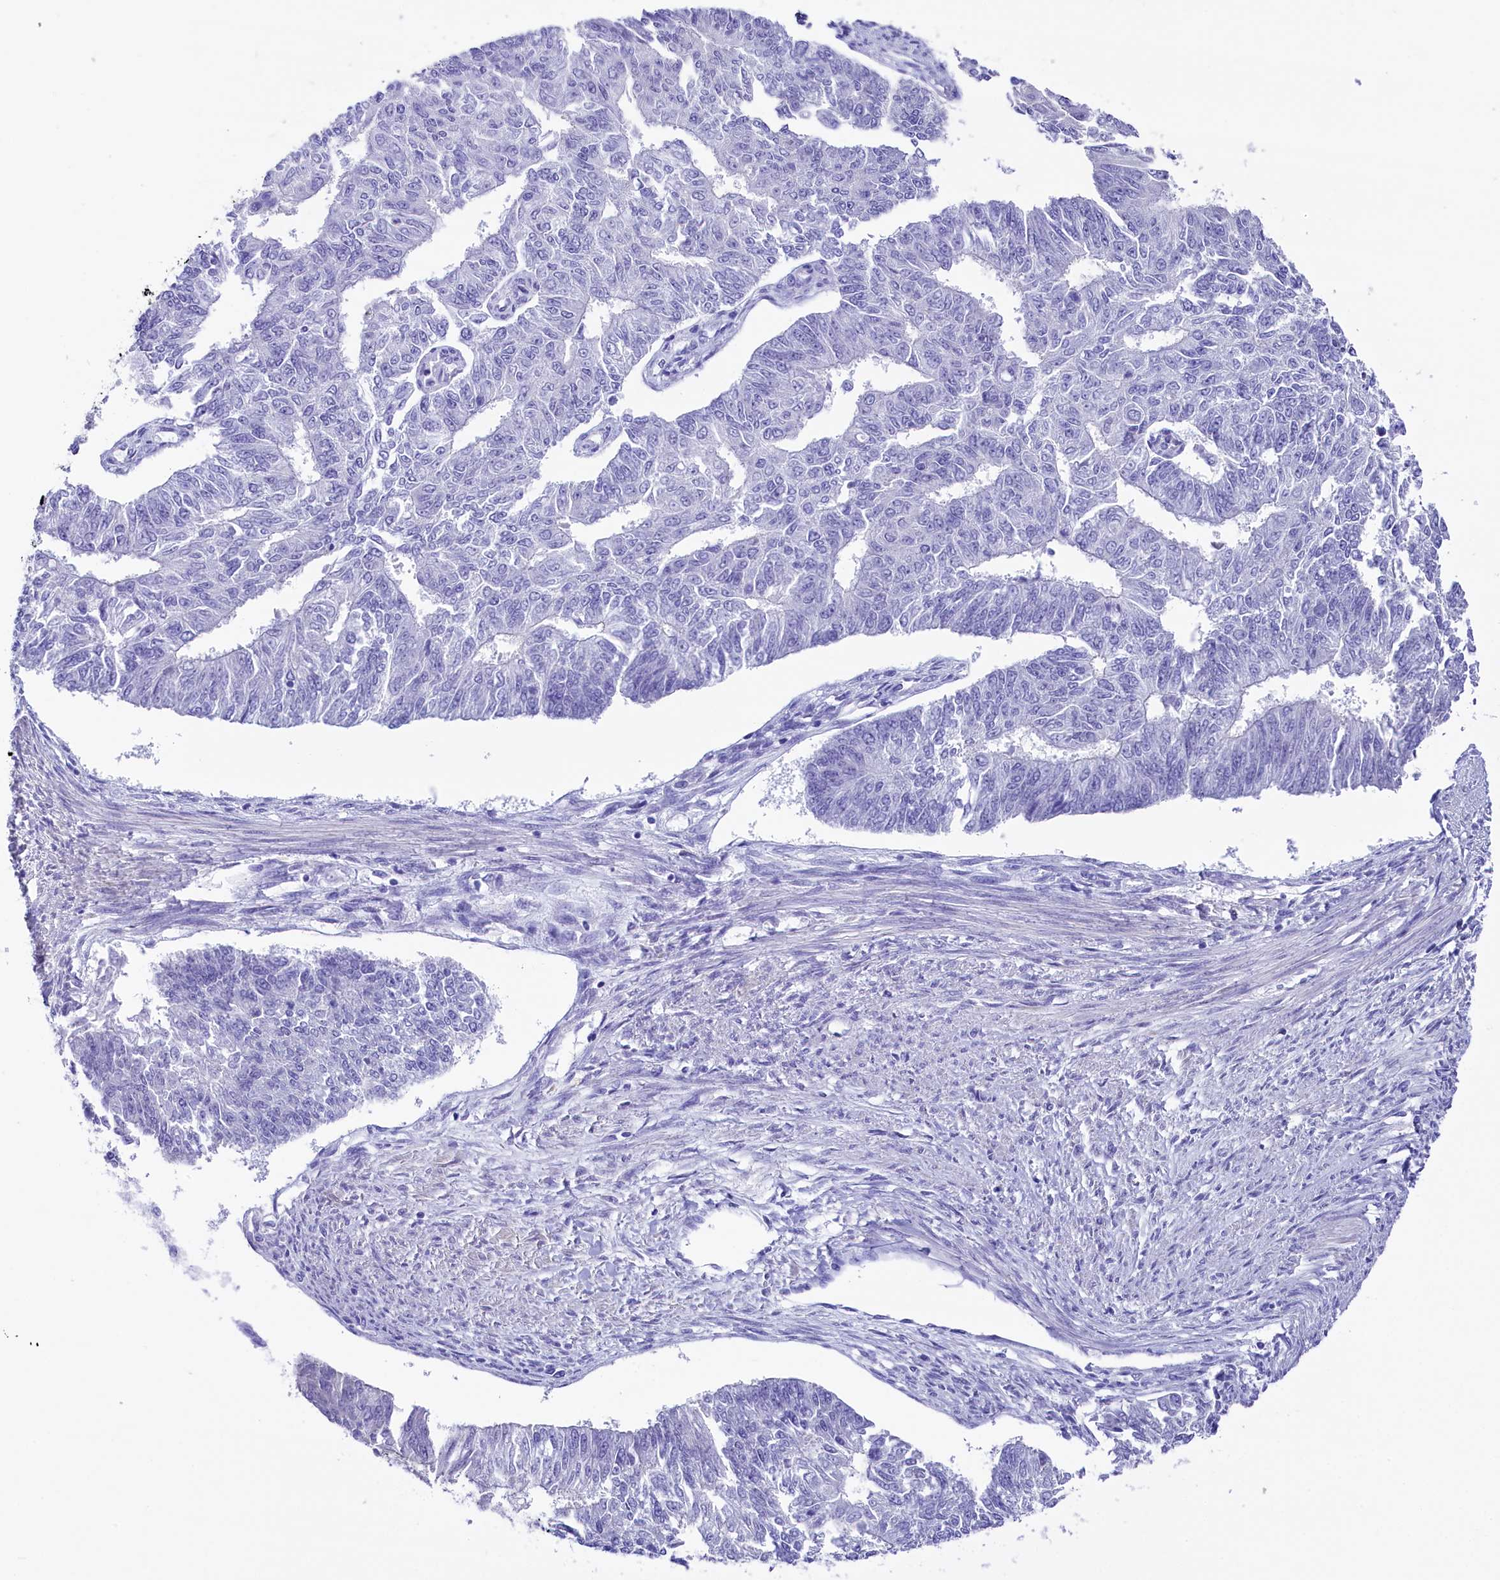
{"staining": {"intensity": "negative", "quantity": "none", "location": "none"}, "tissue": "endometrial cancer", "cell_type": "Tumor cells", "image_type": "cancer", "snomed": [{"axis": "morphology", "description": "Adenocarcinoma, NOS"}, {"axis": "topography", "description": "Endometrium"}], "caption": "There is no significant positivity in tumor cells of adenocarcinoma (endometrial). (Stains: DAB (3,3'-diaminobenzidine) immunohistochemistry with hematoxylin counter stain, Microscopy: brightfield microscopy at high magnification).", "gene": "SKIDA1", "patient": {"sex": "female", "age": 32}}